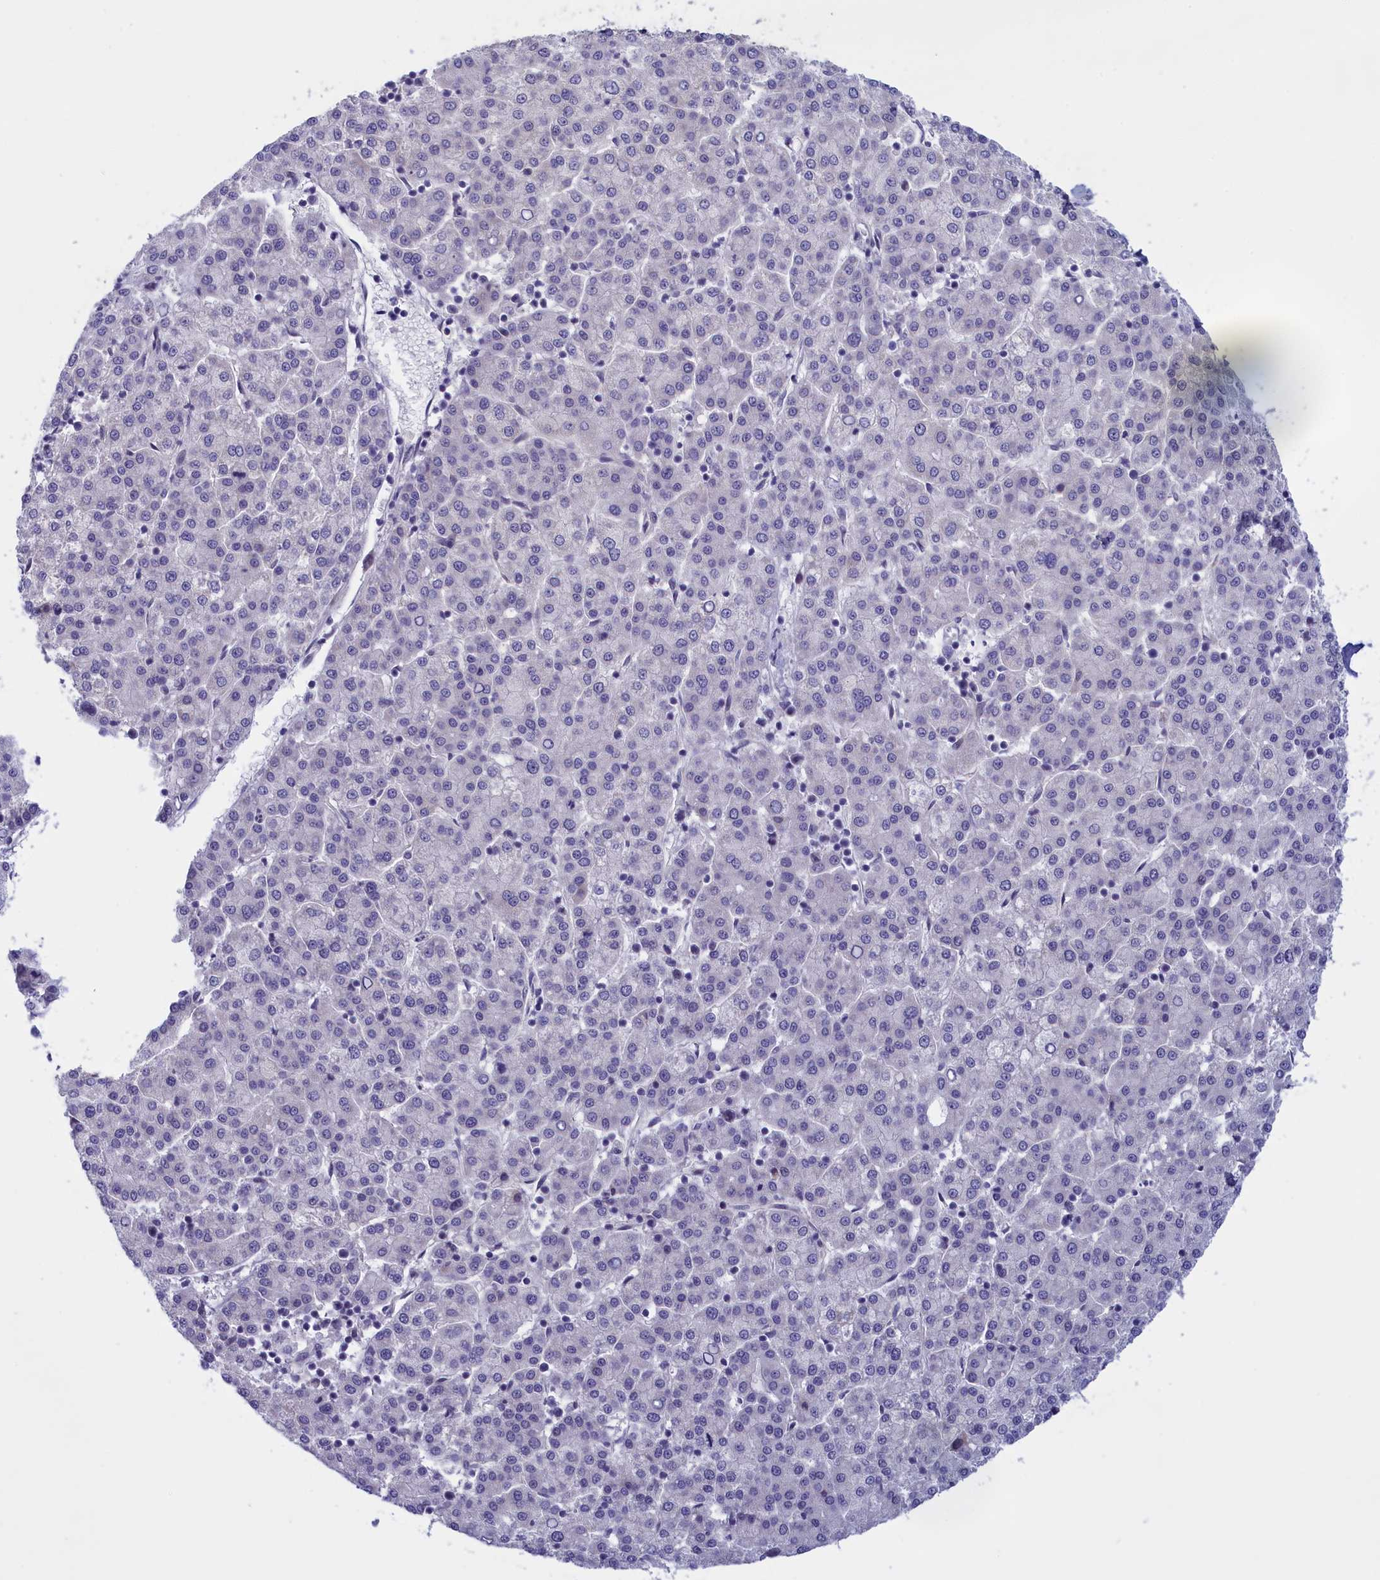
{"staining": {"intensity": "negative", "quantity": "none", "location": "none"}, "tissue": "liver cancer", "cell_type": "Tumor cells", "image_type": "cancer", "snomed": [{"axis": "morphology", "description": "Carcinoma, Hepatocellular, NOS"}, {"axis": "topography", "description": "Liver"}], "caption": "Tumor cells show no significant positivity in hepatocellular carcinoma (liver).", "gene": "IGFALS", "patient": {"sex": "female", "age": 58}}